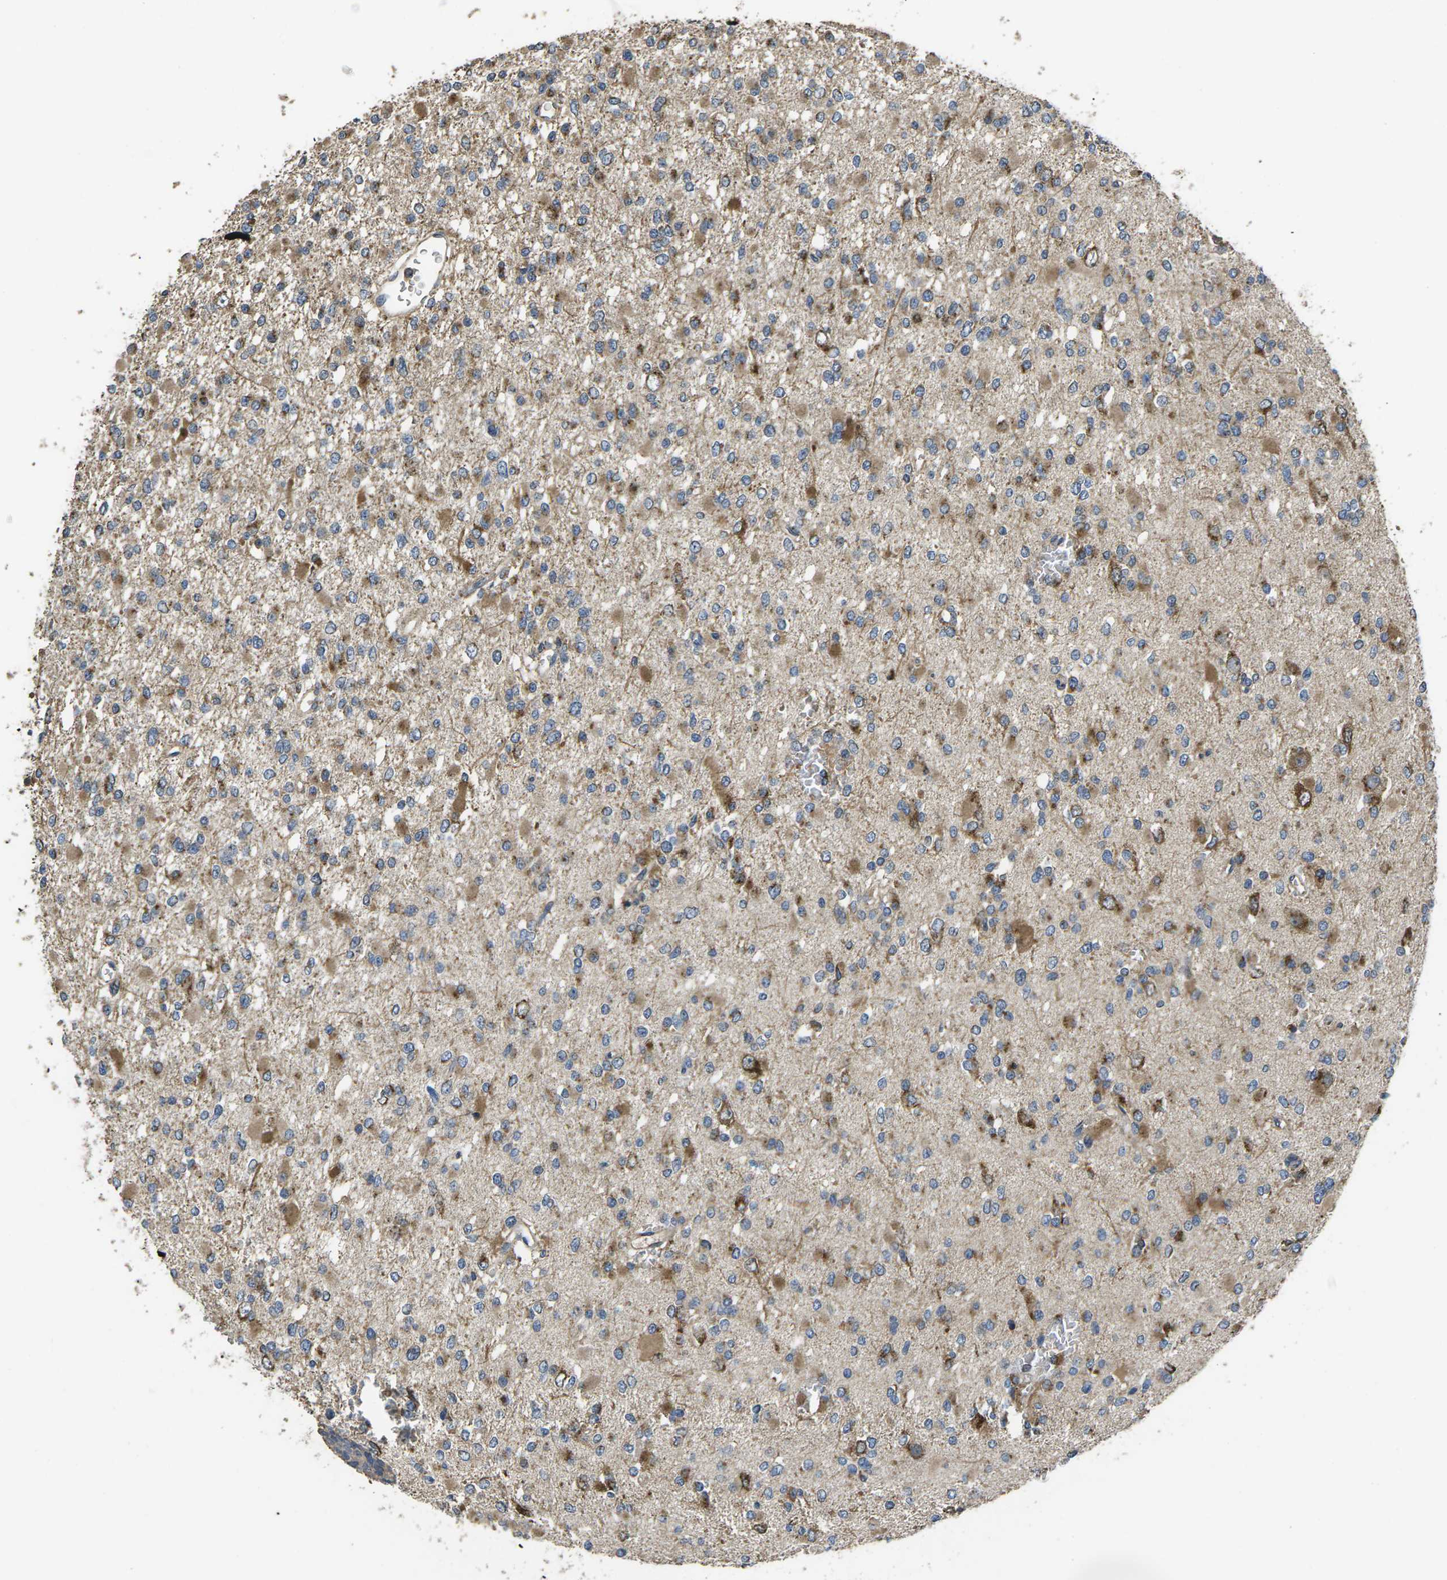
{"staining": {"intensity": "moderate", "quantity": "25%-75%", "location": "cytoplasmic/membranous"}, "tissue": "glioma", "cell_type": "Tumor cells", "image_type": "cancer", "snomed": [{"axis": "morphology", "description": "Glioma, malignant, Low grade"}, {"axis": "topography", "description": "Brain"}], "caption": "Malignant glioma (low-grade) tissue shows moderate cytoplasmic/membranous expression in about 25%-75% of tumor cells, visualized by immunohistochemistry.", "gene": "B4GAT1", "patient": {"sex": "female", "age": 22}}